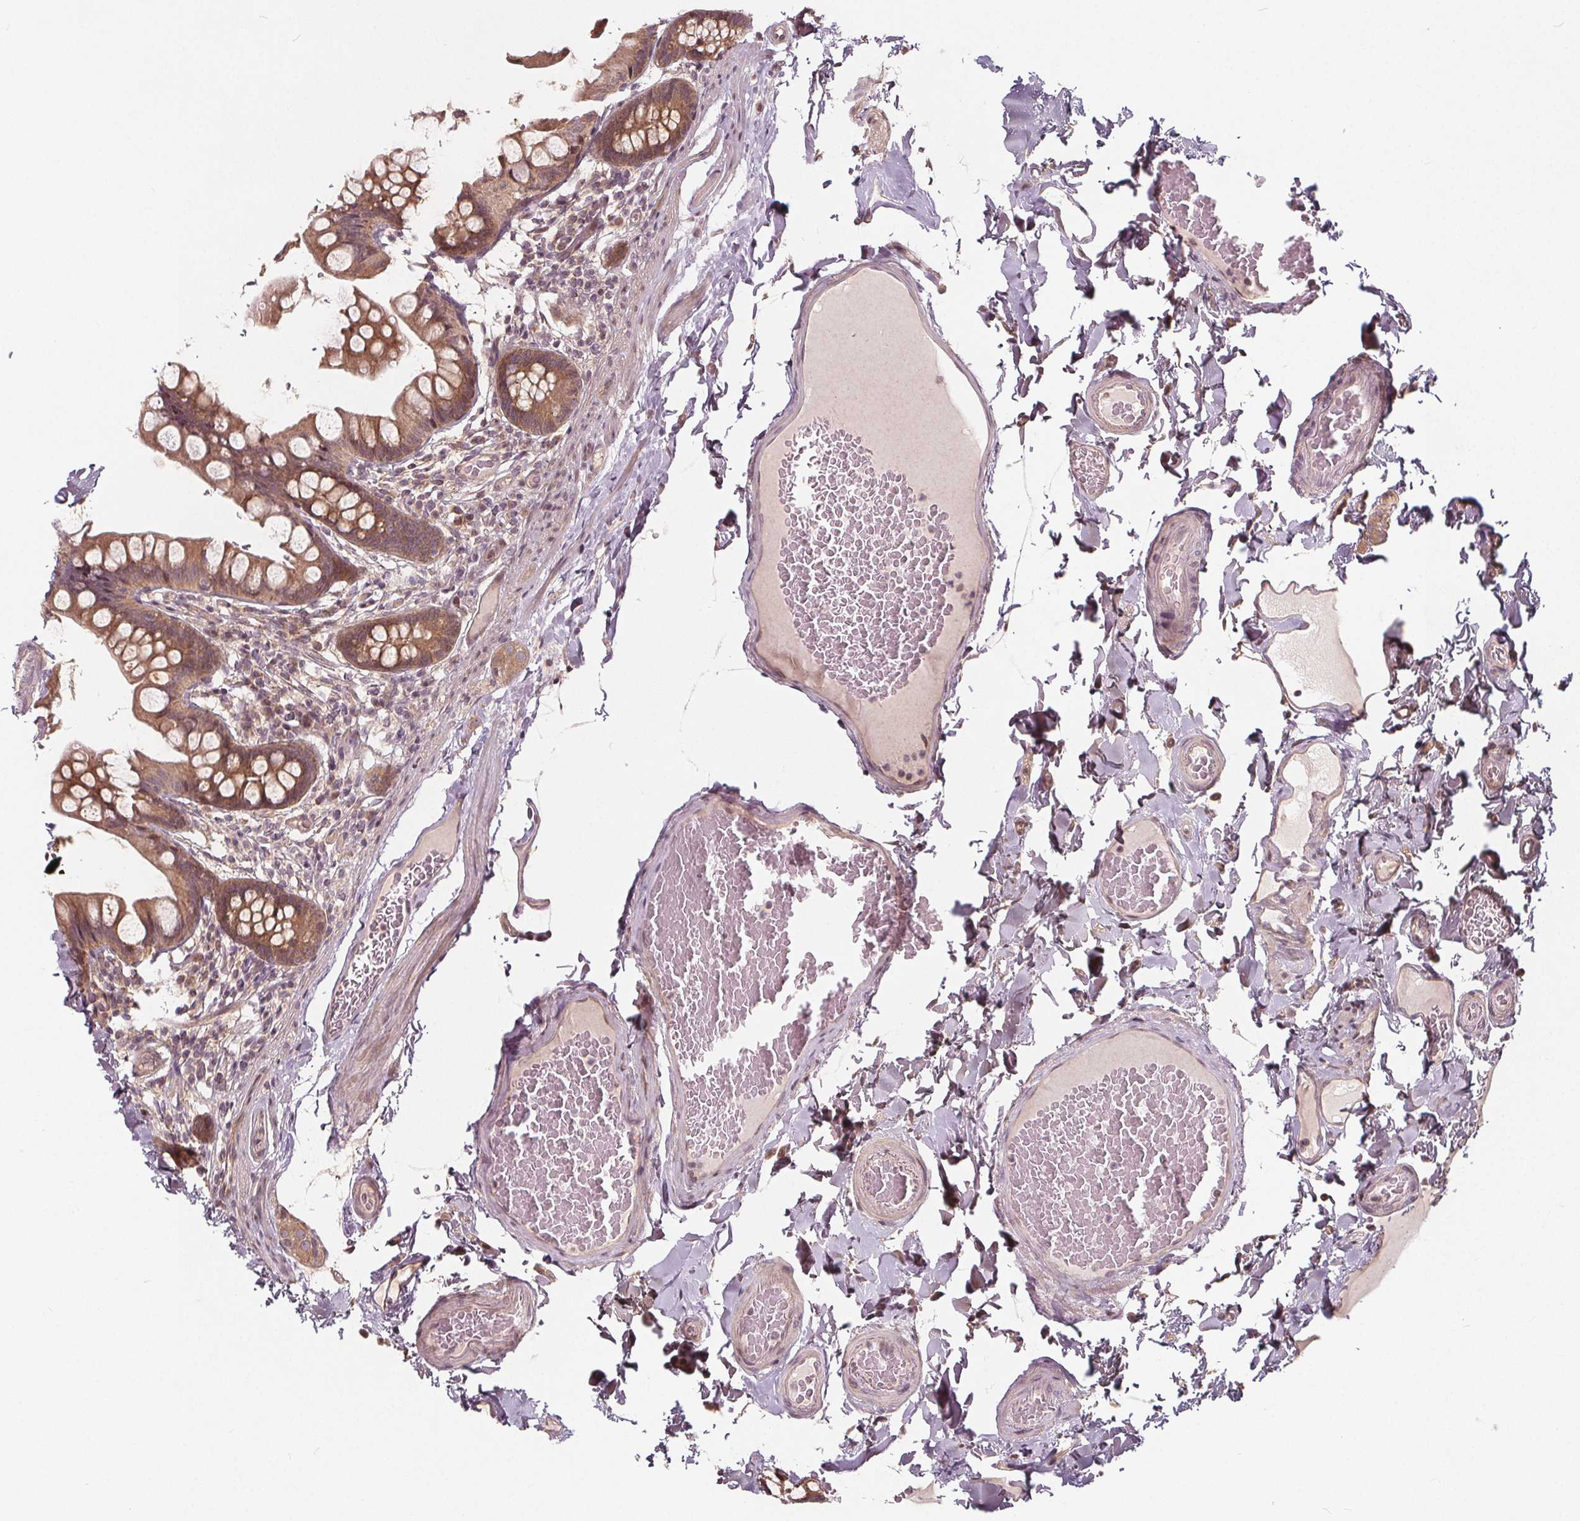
{"staining": {"intensity": "moderate", "quantity": ">75%", "location": "cytoplasmic/membranous"}, "tissue": "small intestine", "cell_type": "Glandular cells", "image_type": "normal", "snomed": [{"axis": "morphology", "description": "Normal tissue, NOS"}, {"axis": "topography", "description": "Small intestine"}], "caption": "Benign small intestine exhibits moderate cytoplasmic/membranous positivity in about >75% of glandular cells (Brightfield microscopy of DAB IHC at high magnification)..", "gene": "AKT1S1", "patient": {"sex": "male", "age": 70}}